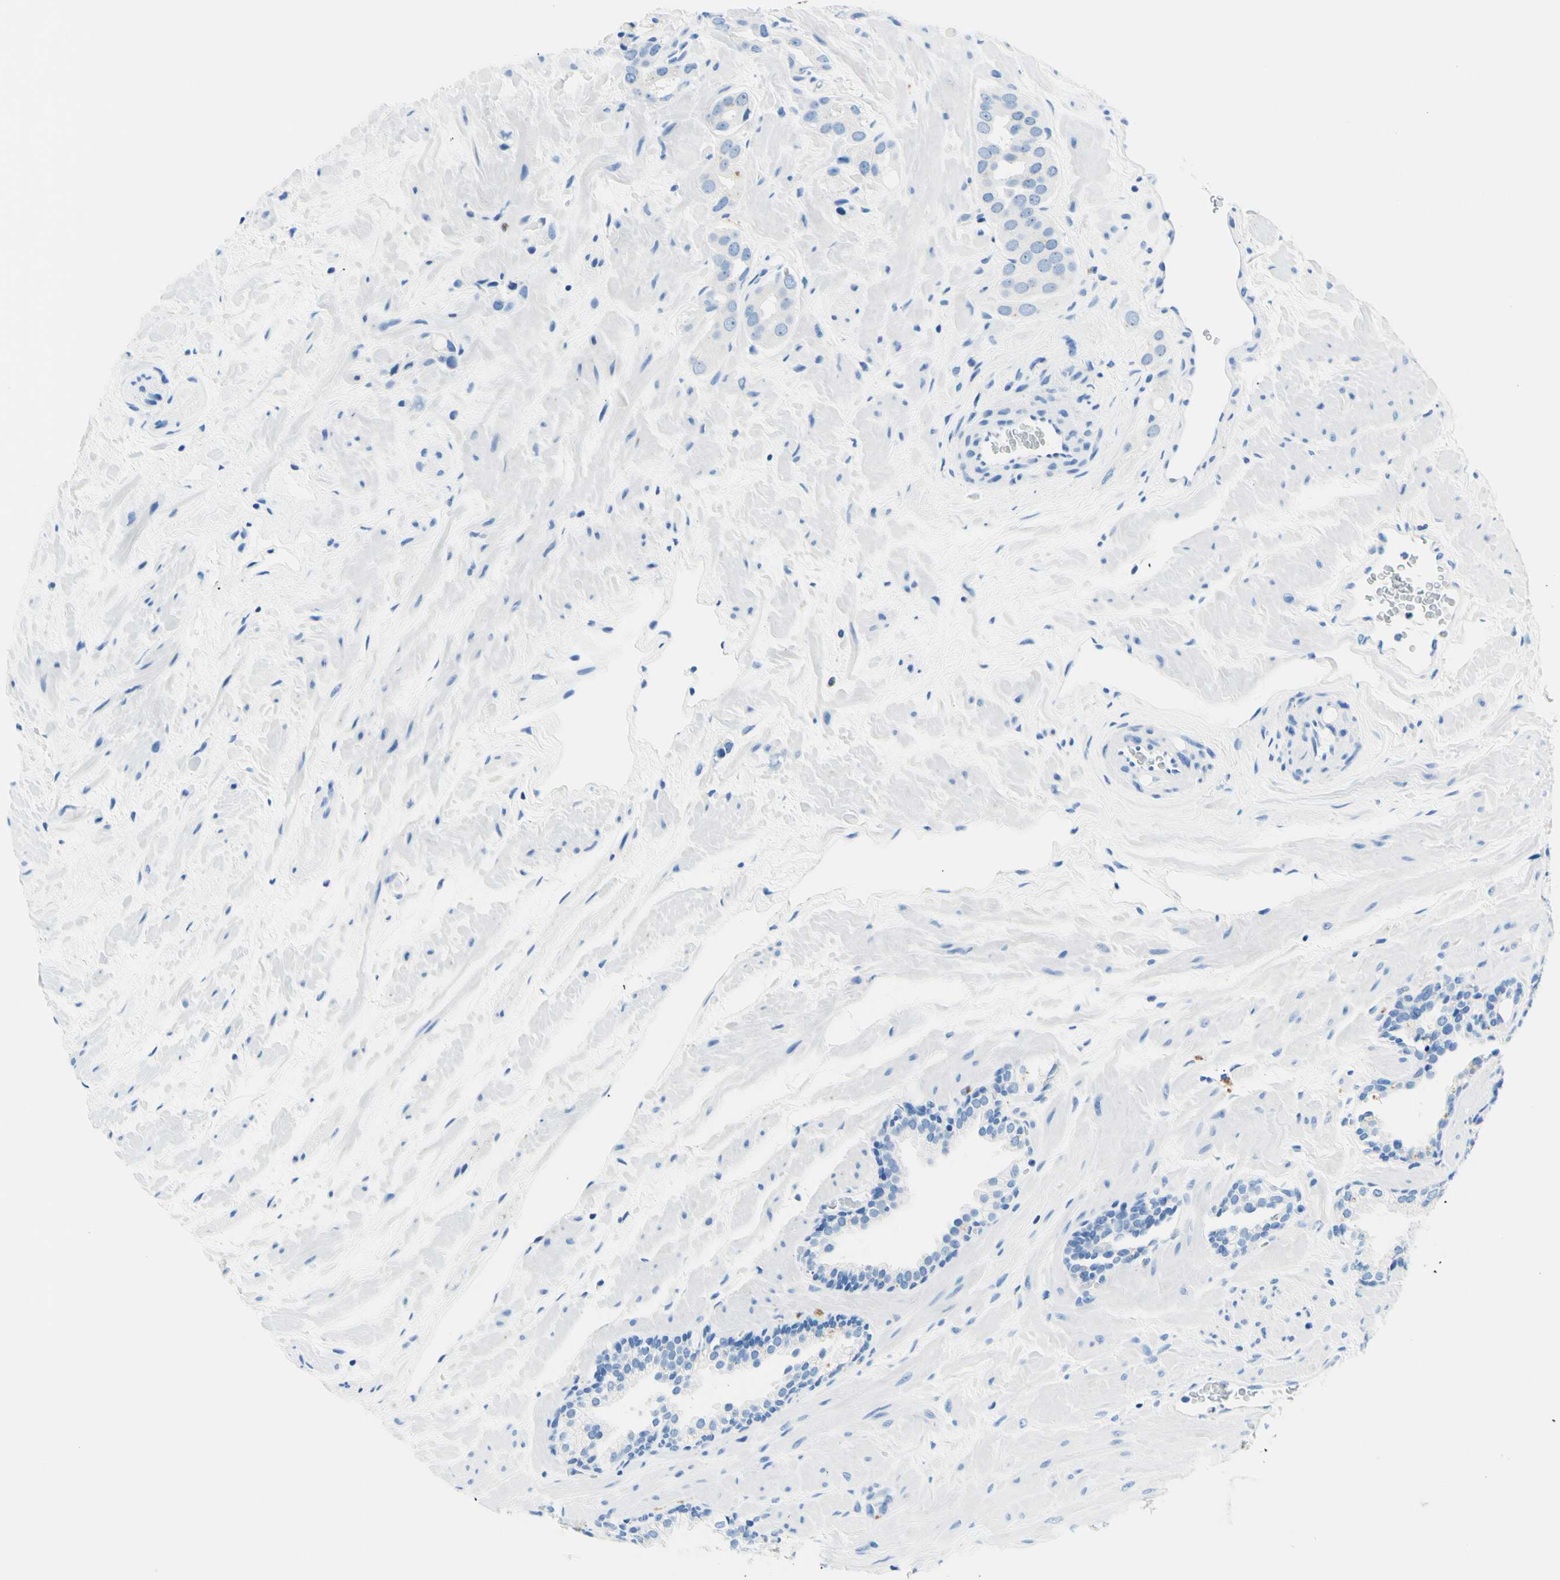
{"staining": {"intensity": "negative", "quantity": "none", "location": "none"}, "tissue": "prostate cancer", "cell_type": "Tumor cells", "image_type": "cancer", "snomed": [{"axis": "morphology", "description": "Adenocarcinoma, High grade"}, {"axis": "topography", "description": "Prostate"}], "caption": "Human prostate cancer (adenocarcinoma (high-grade)) stained for a protein using immunohistochemistry (IHC) displays no staining in tumor cells.", "gene": "MYH2", "patient": {"sex": "male", "age": 64}}